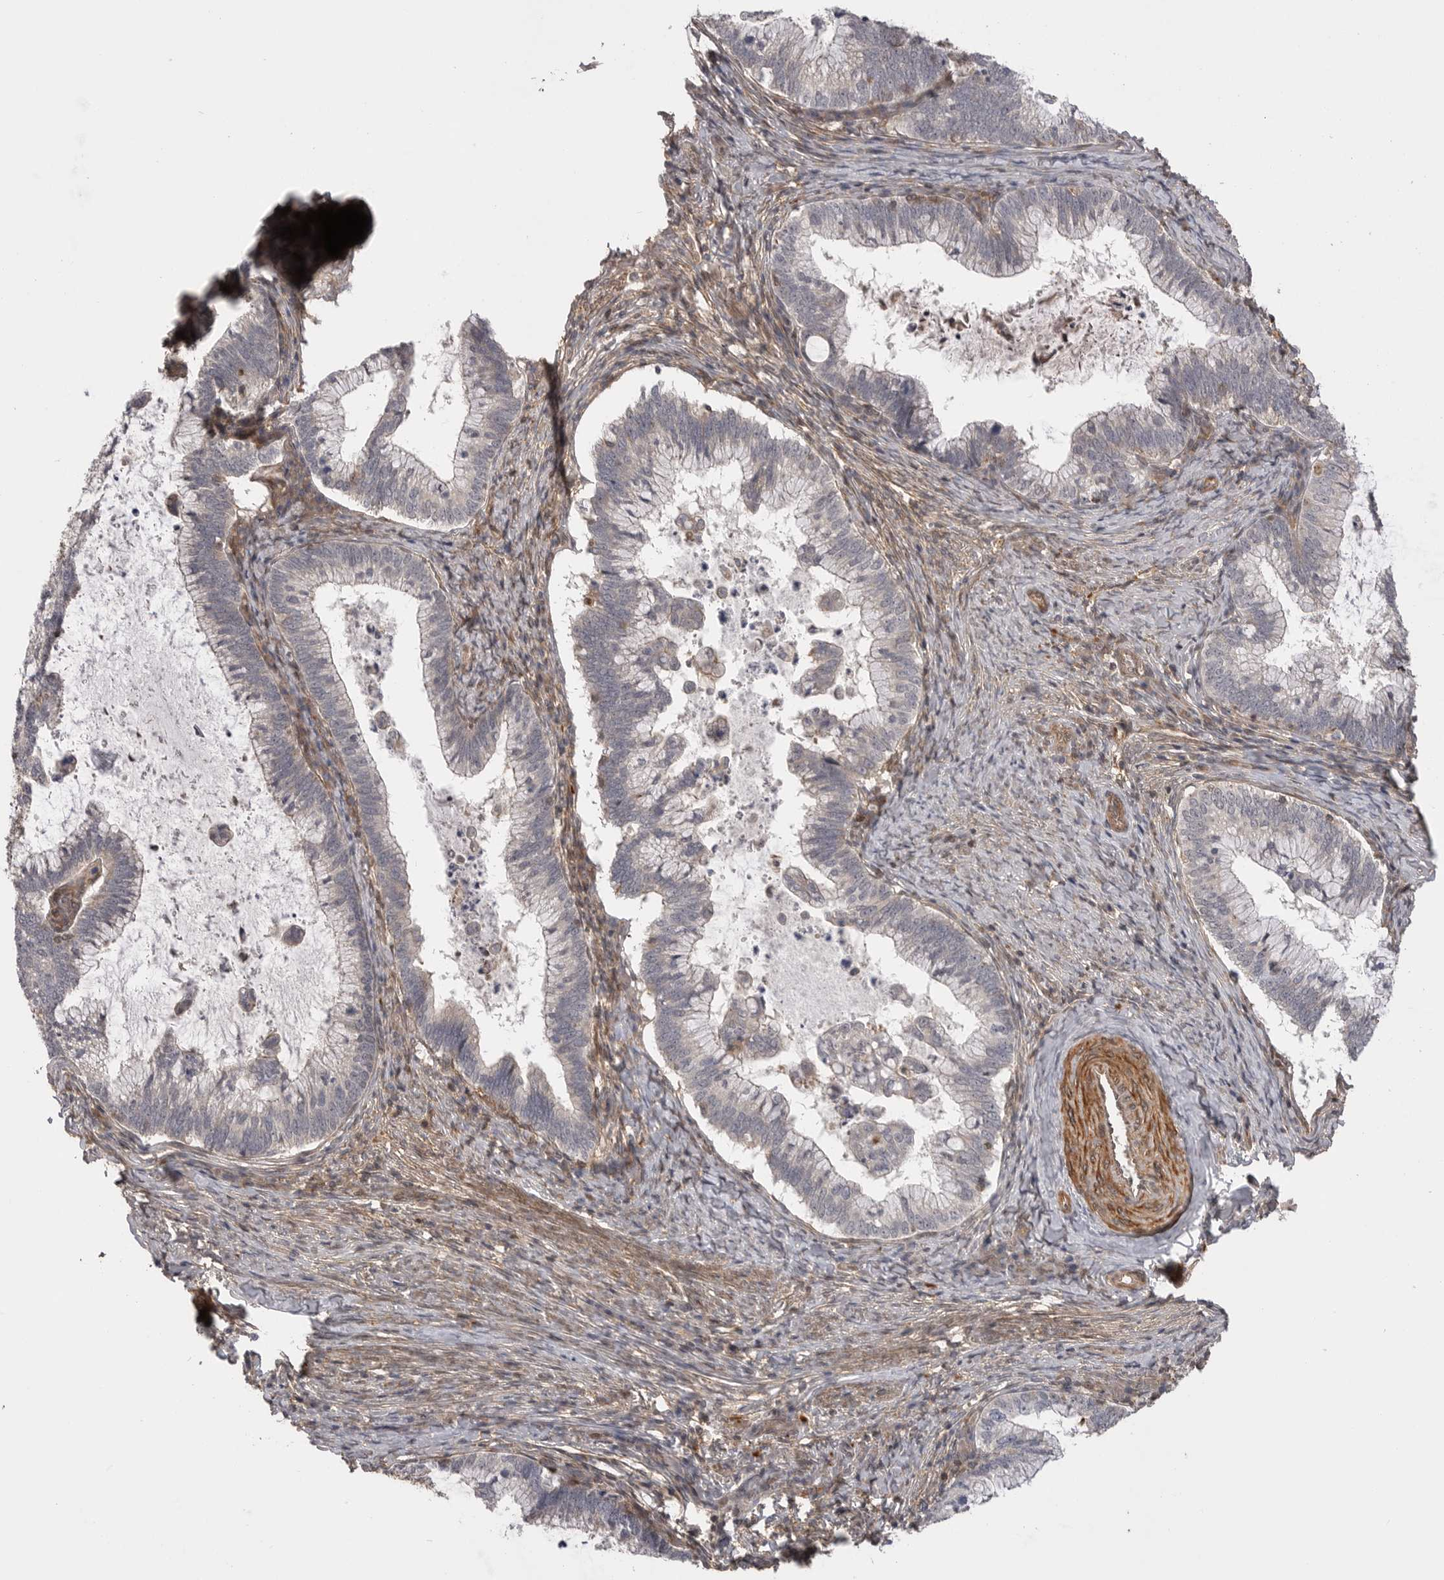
{"staining": {"intensity": "negative", "quantity": "none", "location": "none"}, "tissue": "cervical cancer", "cell_type": "Tumor cells", "image_type": "cancer", "snomed": [{"axis": "morphology", "description": "Adenocarcinoma, NOS"}, {"axis": "topography", "description": "Cervix"}], "caption": "IHC histopathology image of neoplastic tissue: human cervical cancer stained with DAB exhibits no significant protein positivity in tumor cells.", "gene": "TRIM56", "patient": {"sex": "female", "age": 36}}